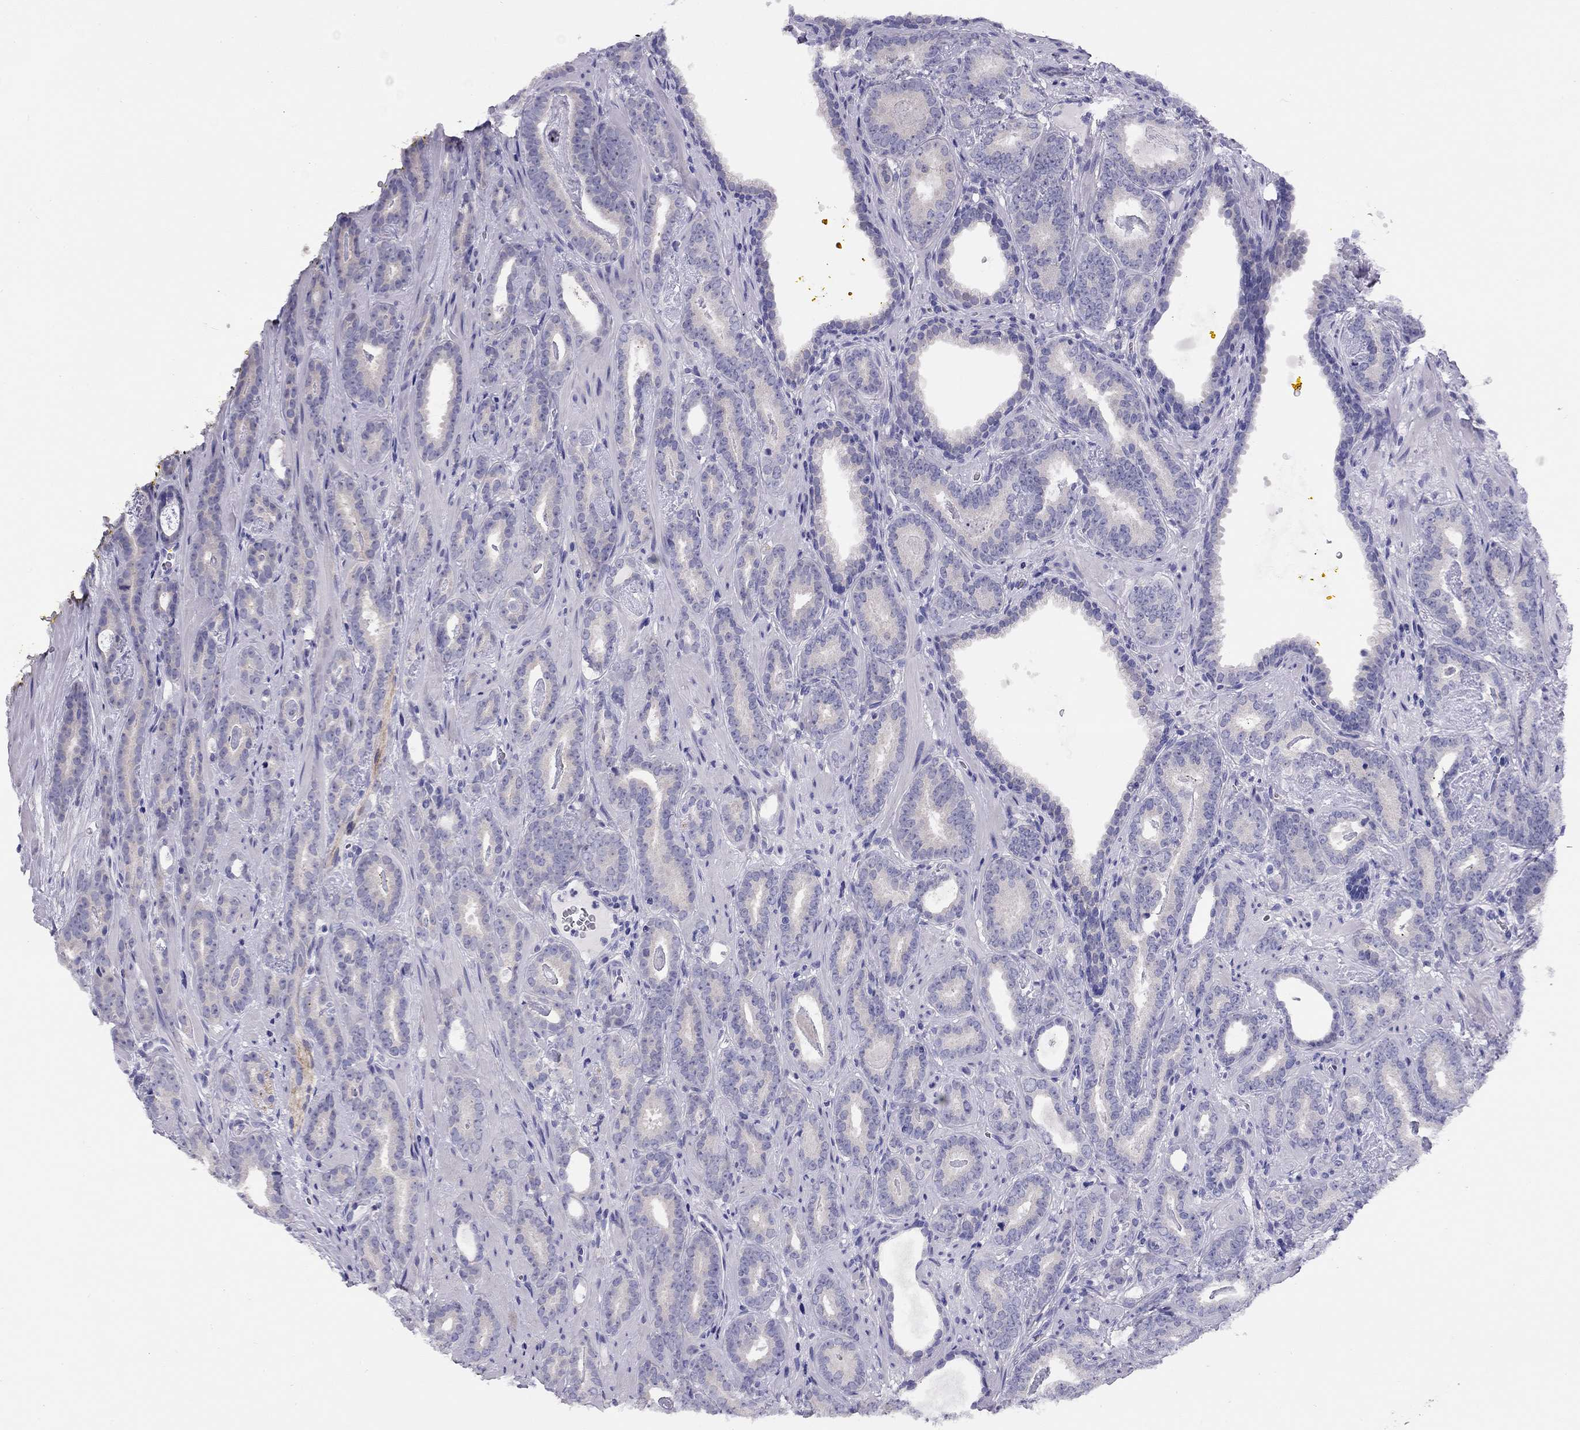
{"staining": {"intensity": "negative", "quantity": "none", "location": "none"}, "tissue": "prostate cancer", "cell_type": "Tumor cells", "image_type": "cancer", "snomed": [{"axis": "morphology", "description": "Adenocarcinoma, Medium grade"}, {"axis": "topography", "description": "Prostate and seminal vesicle, NOS"}, {"axis": "topography", "description": "Prostate"}], "caption": "Tumor cells show no significant protein staining in medium-grade adenocarcinoma (prostate).", "gene": "LRIT2", "patient": {"sex": "male", "age": 54}}